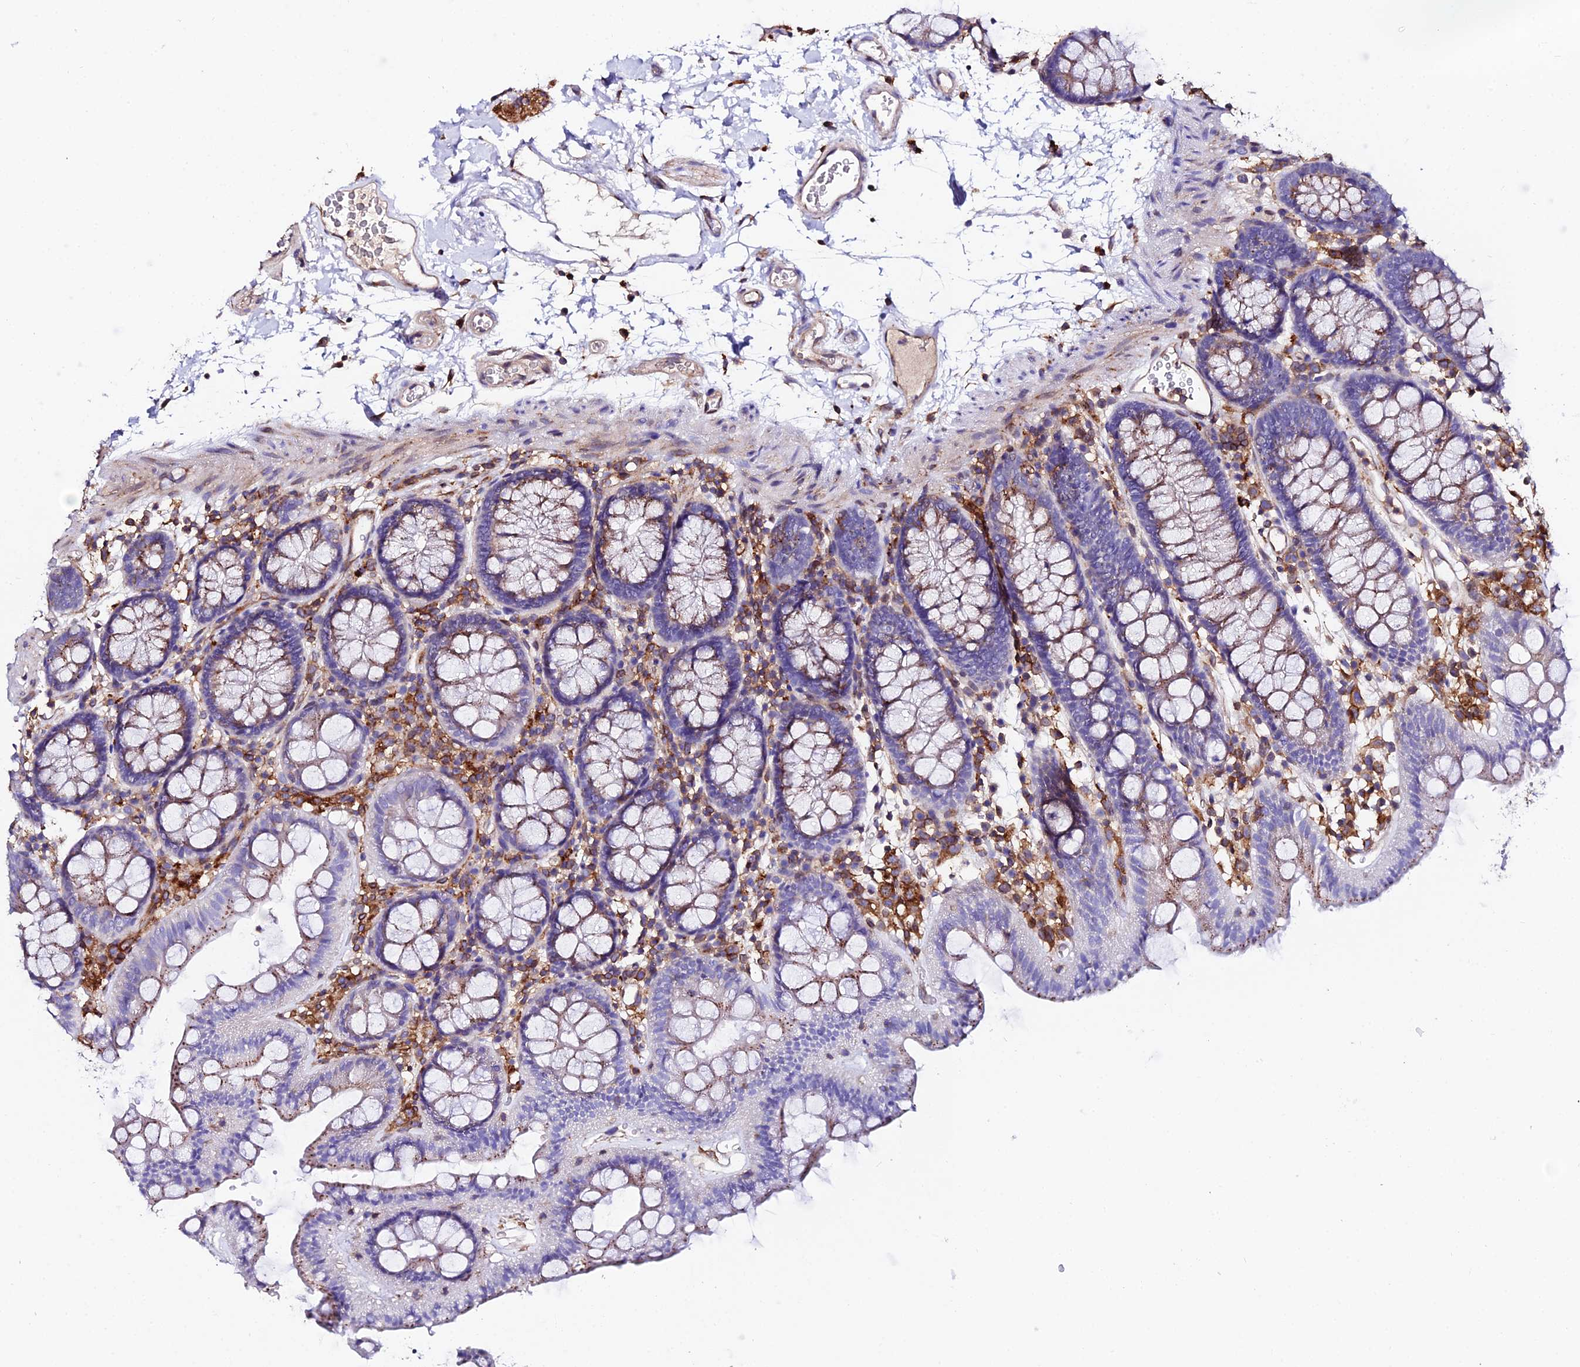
{"staining": {"intensity": "weak", "quantity": "<25%", "location": "cytoplasmic/membranous"}, "tissue": "colon", "cell_type": "Endothelial cells", "image_type": "normal", "snomed": [{"axis": "morphology", "description": "Normal tissue, NOS"}, {"axis": "topography", "description": "Colon"}], "caption": "Immunohistochemistry (IHC) image of normal human colon stained for a protein (brown), which exhibits no positivity in endothelial cells.", "gene": "TRPV2", "patient": {"sex": "male", "age": 75}}